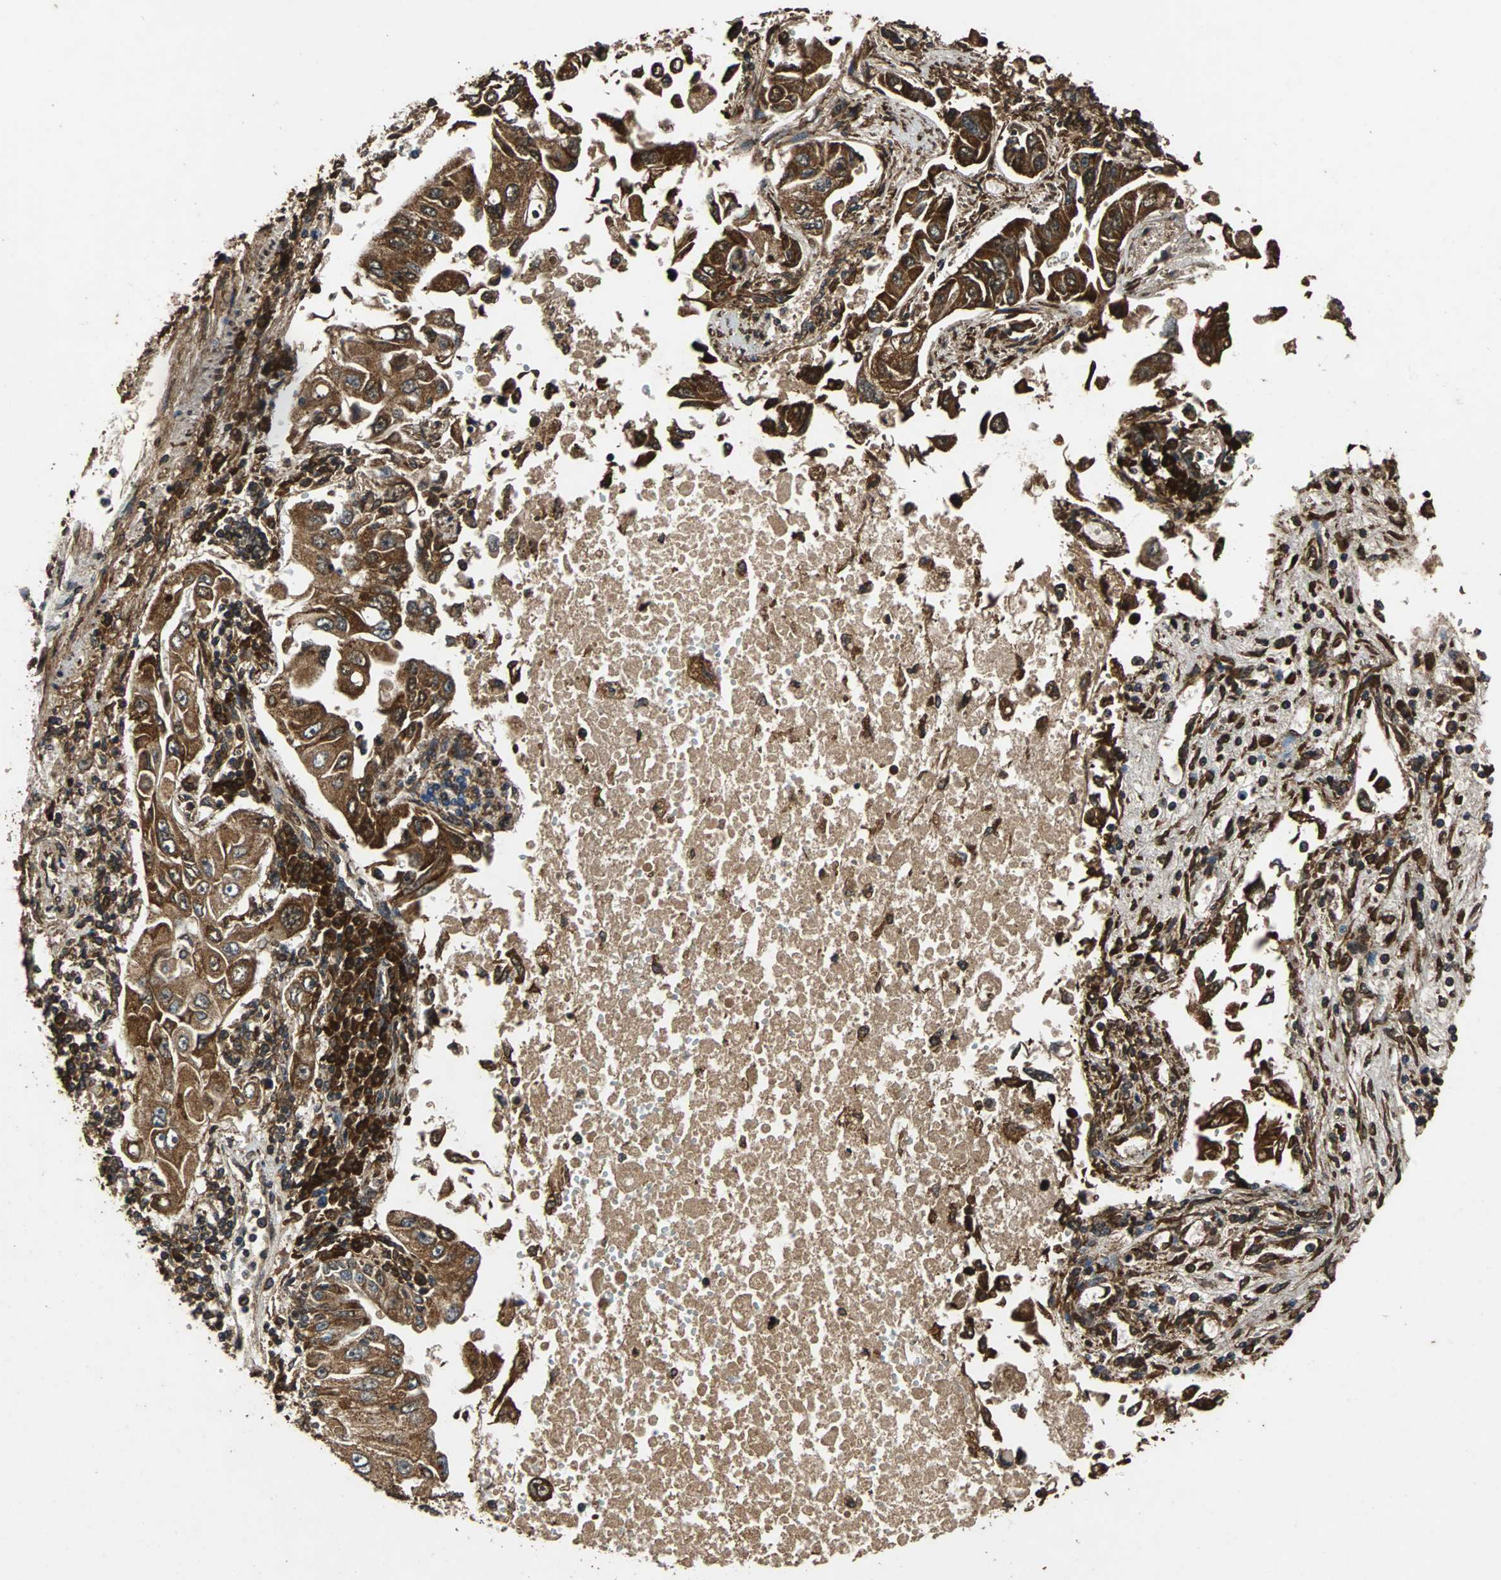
{"staining": {"intensity": "strong", "quantity": ">75%", "location": "cytoplasmic/membranous"}, "tissue": "lung cancer", "cell_type": "Tumor cells", "image_type": "cancer", "snomed": [{"axis": "morphology", "description": "Adenocarcinoma, NOS"}, {"axis": "topography", "description": "Lung"}], "caption": "DAB immunohistochemical staining of human lung cancer (adenocarcinoma) displays strong cytoplasmic/membranous protein staining in about >75% of tumor cells.", "gene": "NAA10", "patient": {"sex": "male", "age": 84}}